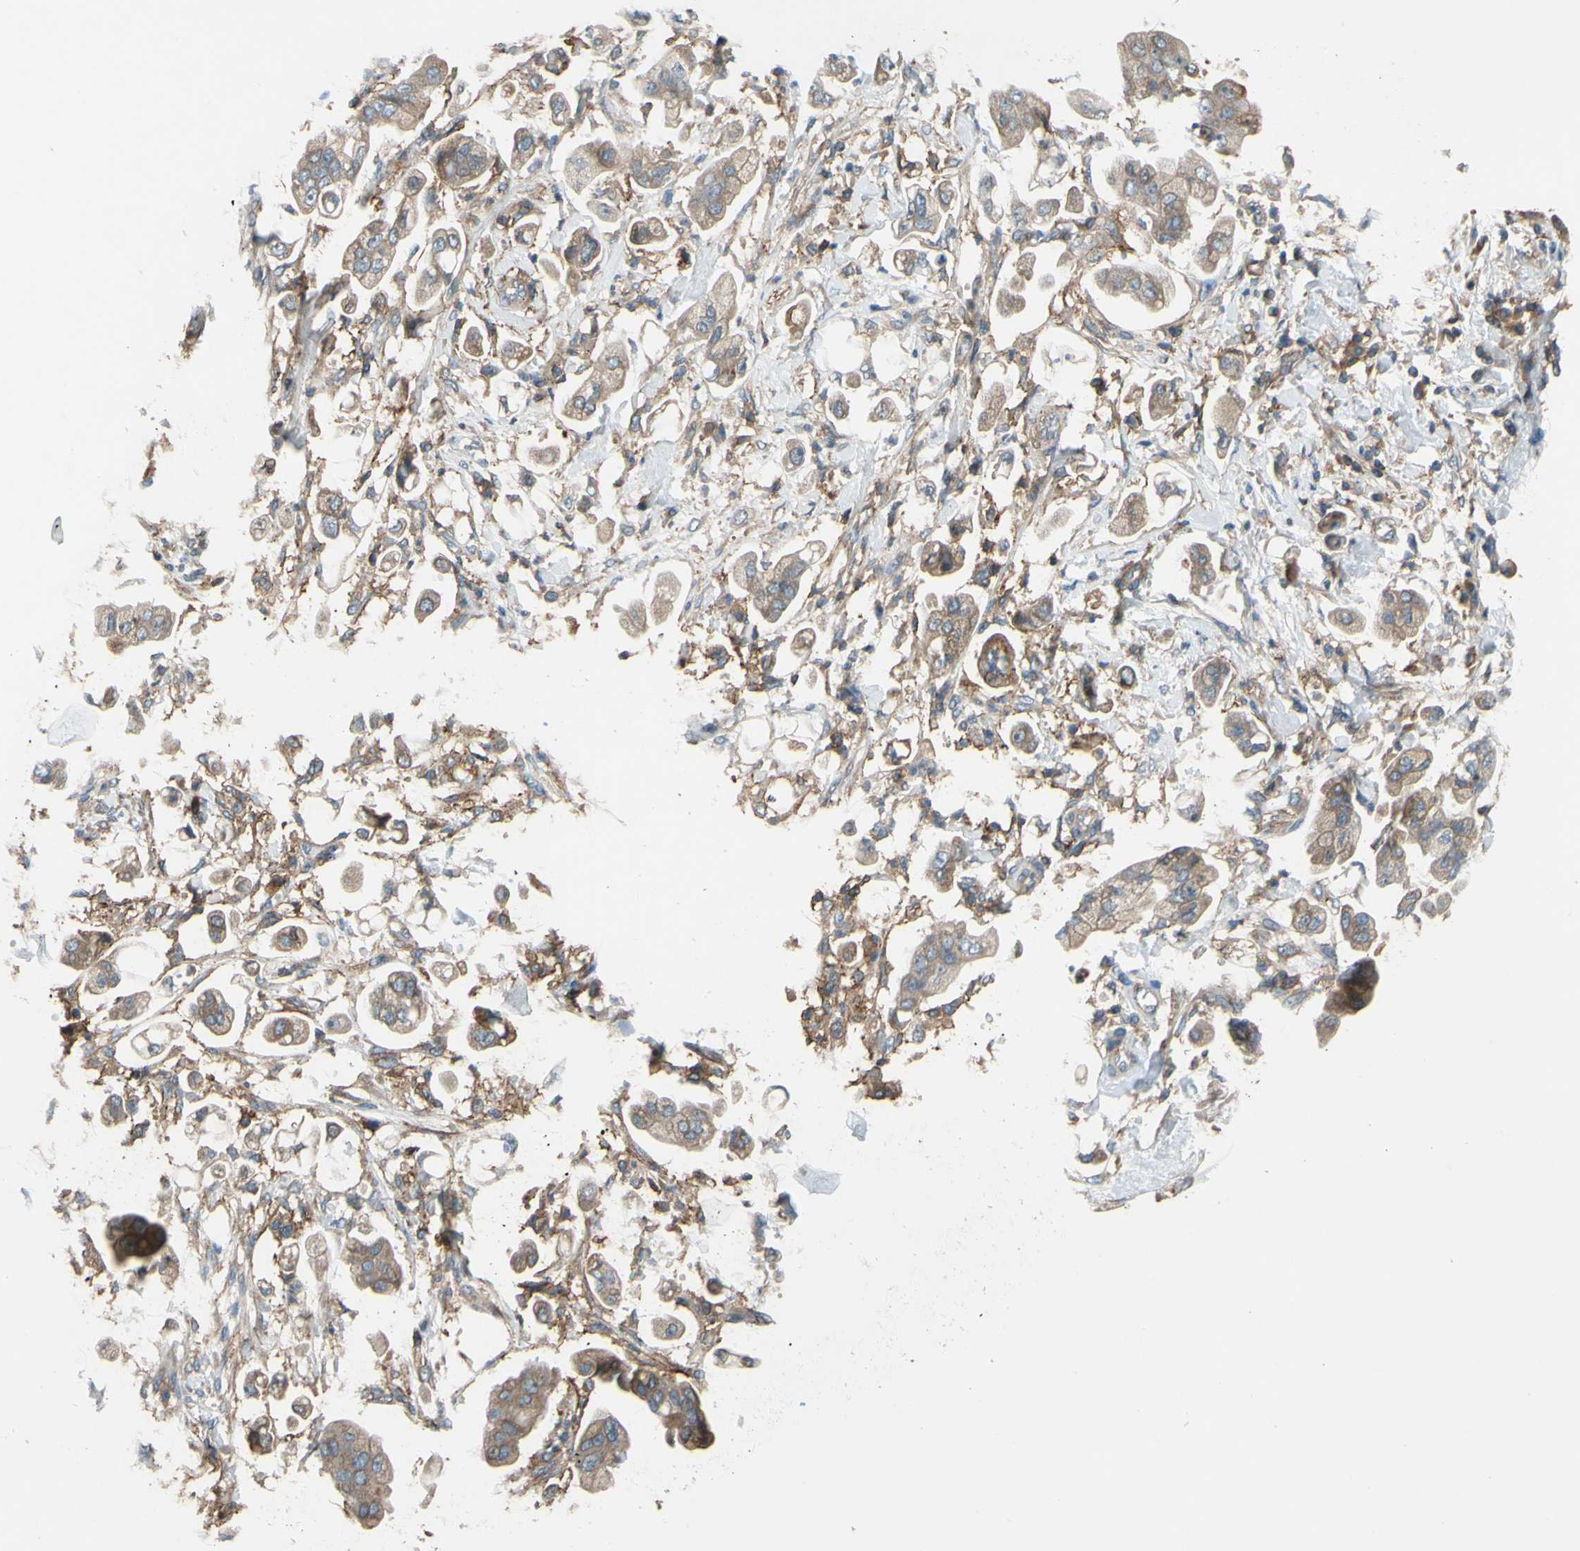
{"staining": {"intensity": "weak", "quantity": "25%-75%", "location": "cytoplasmic/membranous"}, "tissue": "stomach cancer", "cell_type": "Tumor cells", "image_type": "cancer", "snomed": [{"axis": "morphology", "description": "Adenocarcinoma, NOS"}, {"axis": "topography", "description": "Stomach"}], "caption": "Approximately 25%-75% of tumor cells in human adenocarcinoma (stomach) show weak cytoplasmic/membranous protein positivity as visualized by brown immunohistochemical staining.", "gene": "POR", "patient": {"sex": "male", "age": 62}}